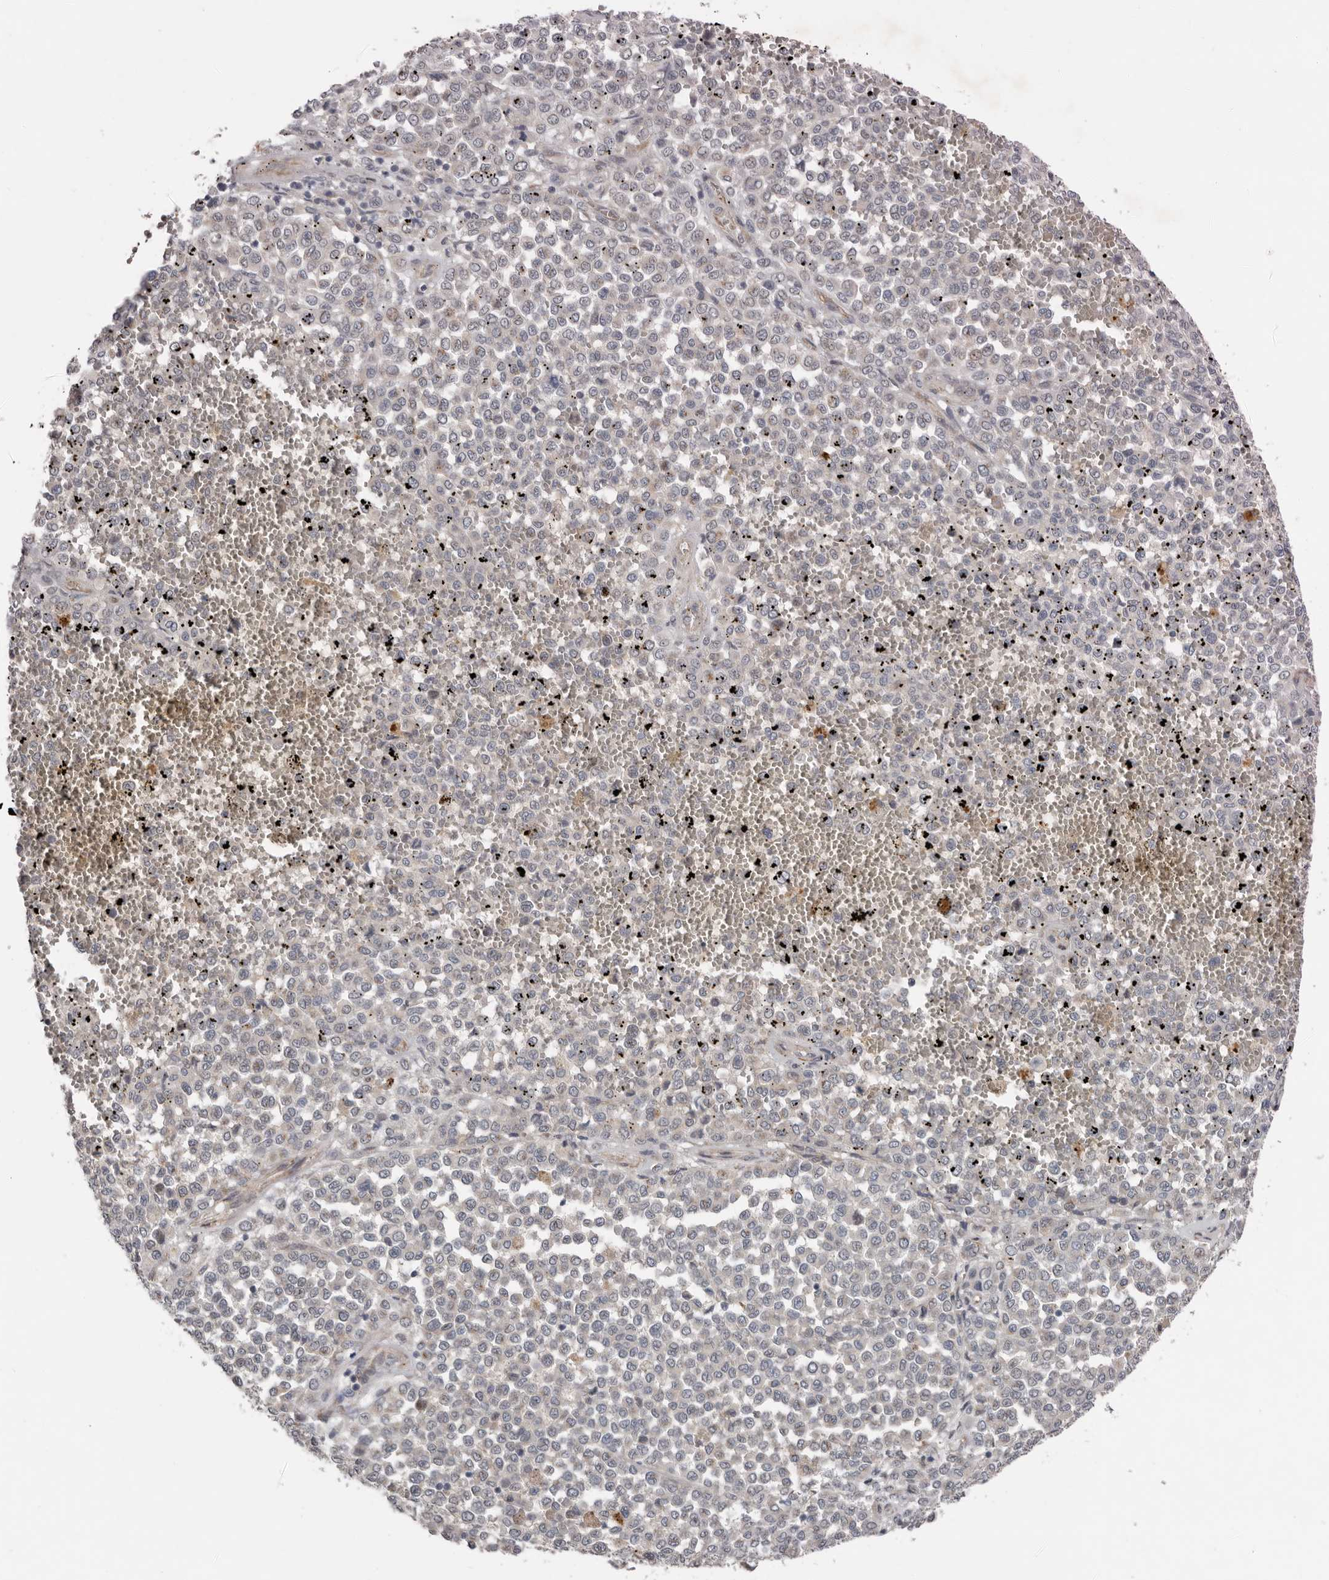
{"staining": {"intensity": "negative", "quantity": "none", "location": "none"}, "tissue": "melanoma", "cell_type": "Tumor cells", "image_type": "cancer", "snomed": [{"axis": "morphology", "description": "Malignant melanoma, Metastatic site"}, {"axis": "topography", "description": "Pancreas"}], "caption": "Immunohistochemistry (IHC) photomicrograph of human malignant melanoma (metastatic site) stained for a protein (brown), which demonstrates no positivity in tumor cells.", "gene": "RANBP17", "patient": {"sex": "female", "age": 30}}